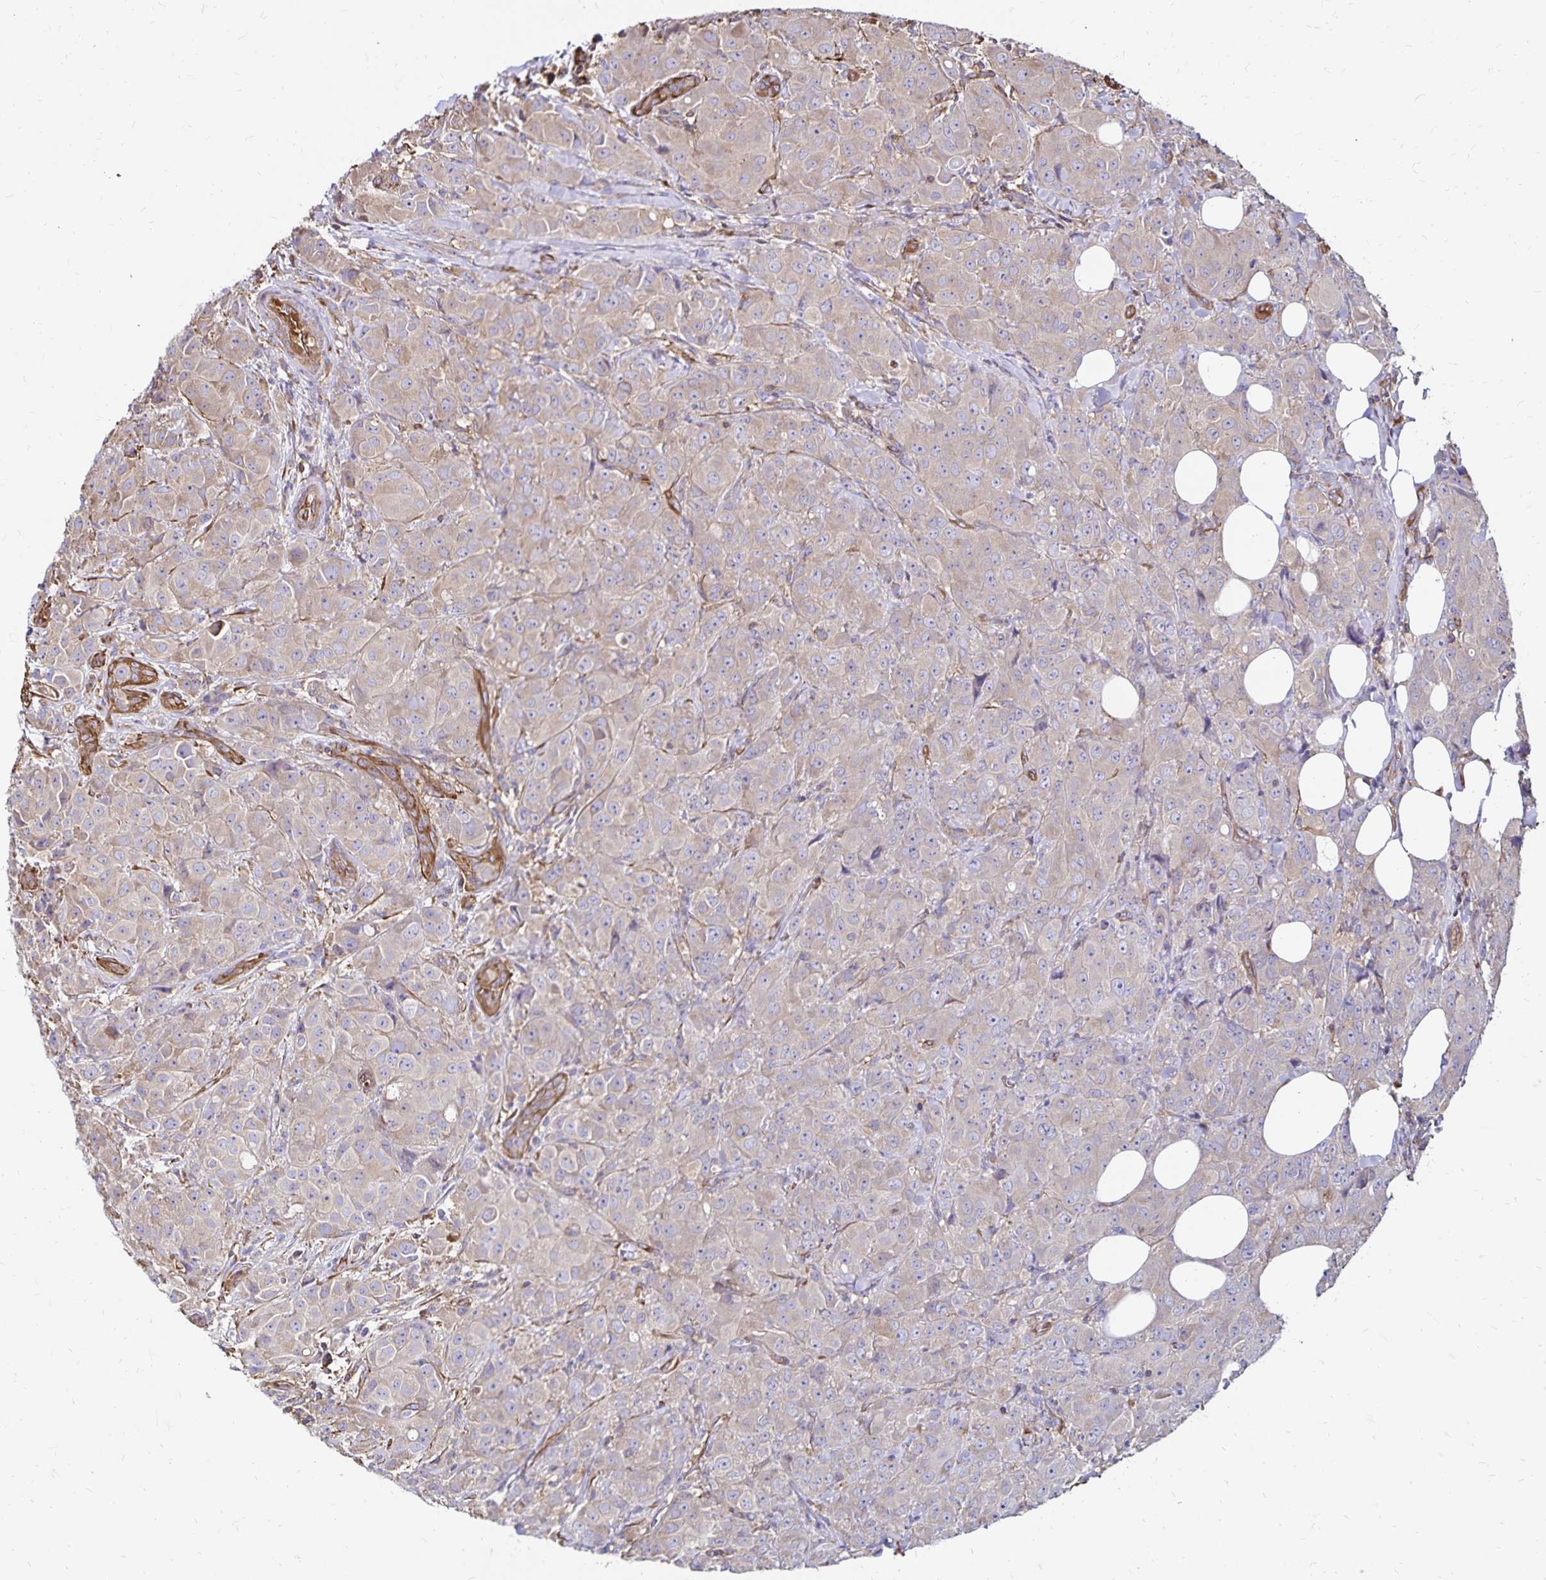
{"staining": {"intensity": "weak", "quantity": ">75%", "location": "cytoplasmic/membranous"}, "tissue": "breast cancer", "cell_type": "Tumor cells", "image_type": "cancer", "snomed": [{"axis": "morphology", "description": "Normal tissue, NOS"}, {"axis": "morphology", "description": "Duct carcinoma"}, {"axis": "topography", "description": "Breast"}], "caption": "Immunohistochemistry (IHC) of infiltrating ductal carcinoma (breast) reveals low levels of weak cytoplasmic/membranous expression in approximately >75% of tumor cells.", "gene": "RPRML", "patient": {"sex": "female", "age": 43}}